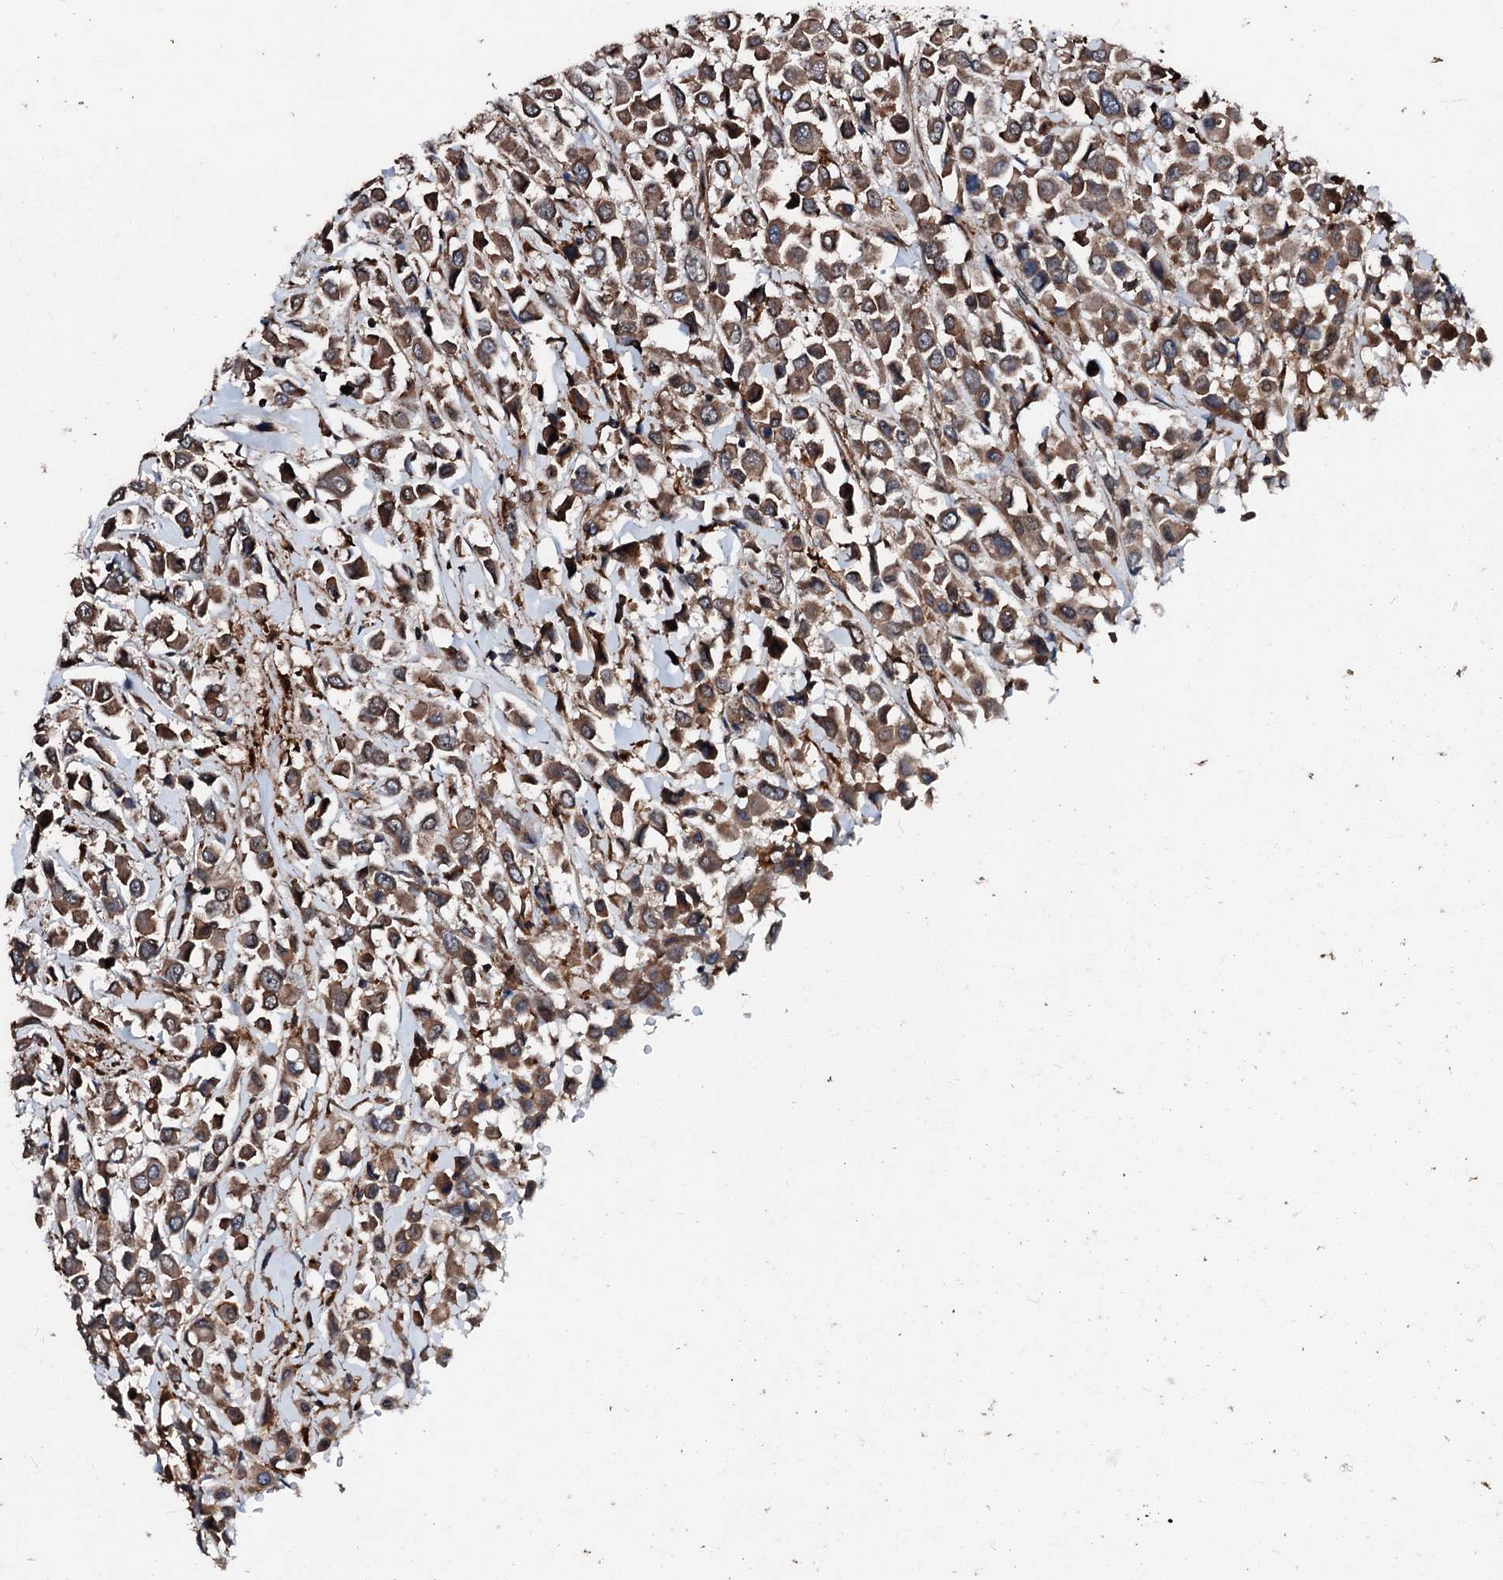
{"staining": {"intensity": "moderate", "quantity": ">75%", "location": "cytoplasmic/membranous"}, "tissue": "breast cancer", "cell_type": "Tumor cells", "image_type": "cancer", "snomed": [{"axis": "morphology", "description": "Duct carcinoma"}, {"axis": "topography", "description": "Breast"}], "caption": "The micrograph shows immunohistochemical staining of infiltrating ductal carcinoma (breast). There is moderate cytoplasmic/membranous staining is present in approximately >75% of tumor cells.", "gene": "FGD4", "patient": {"sex": "female", "age": 61}}